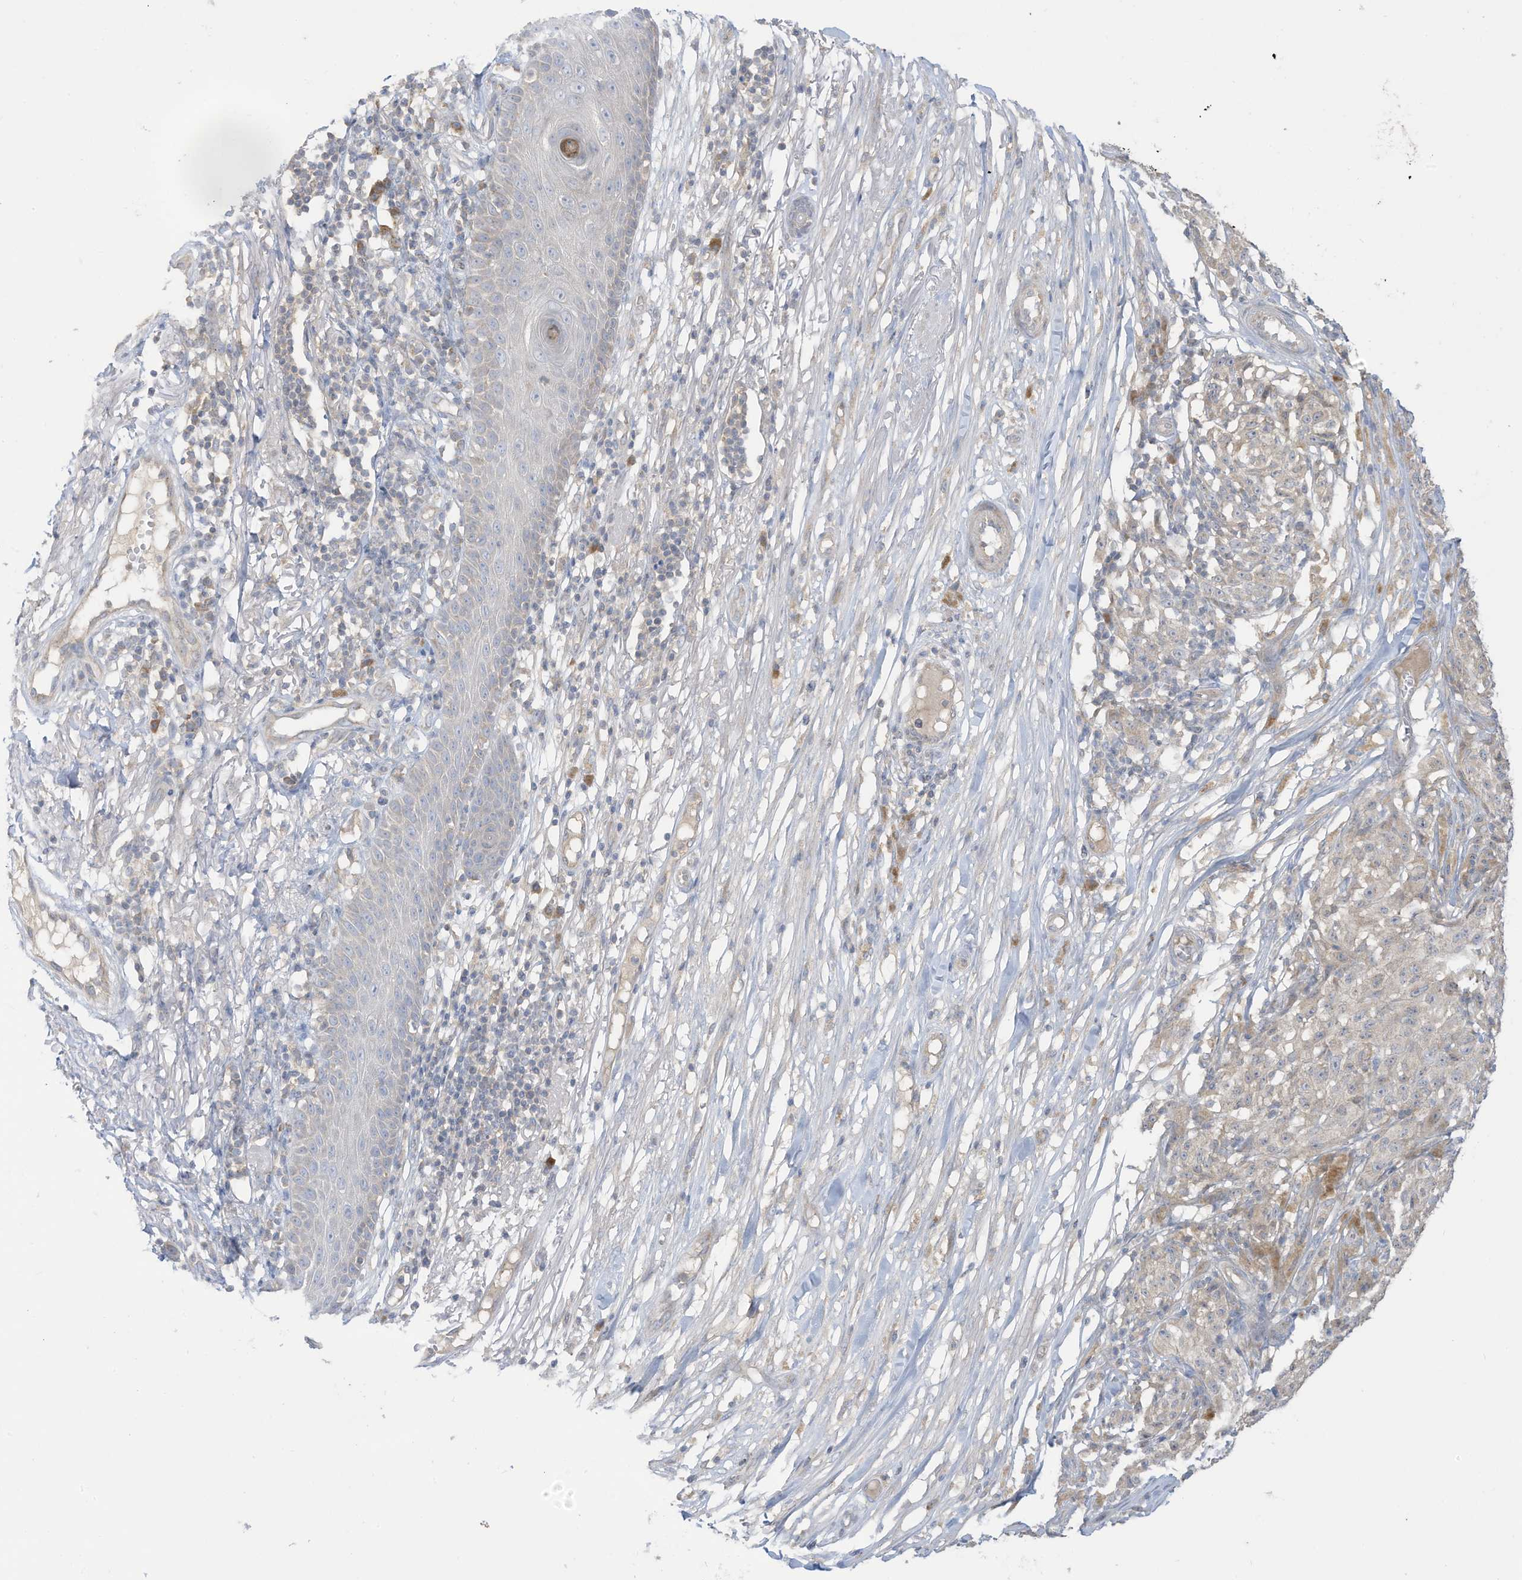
{"staining": {"intensity": "negative", "quantity": "none", "location": "none"}, "tissue": "melanoma", "cell_type": "Tumor cells", "image_type": "cancer", "snomed": [{"axis": "morphology", "description": "Malignant melanoma, NOS"}, {"axis": "topography", "description": "Skin"}], "caption": "Photomicrograph shows no protein expression in tumor cells of malignant melanoma tissue. (DAB (3,3'-diaminobenzidine) immunohistochemistry visualized using brightfield microscopy, high magnification).", "gene": "LRRN2", "patient": {"sex": "female", "age": 82}}